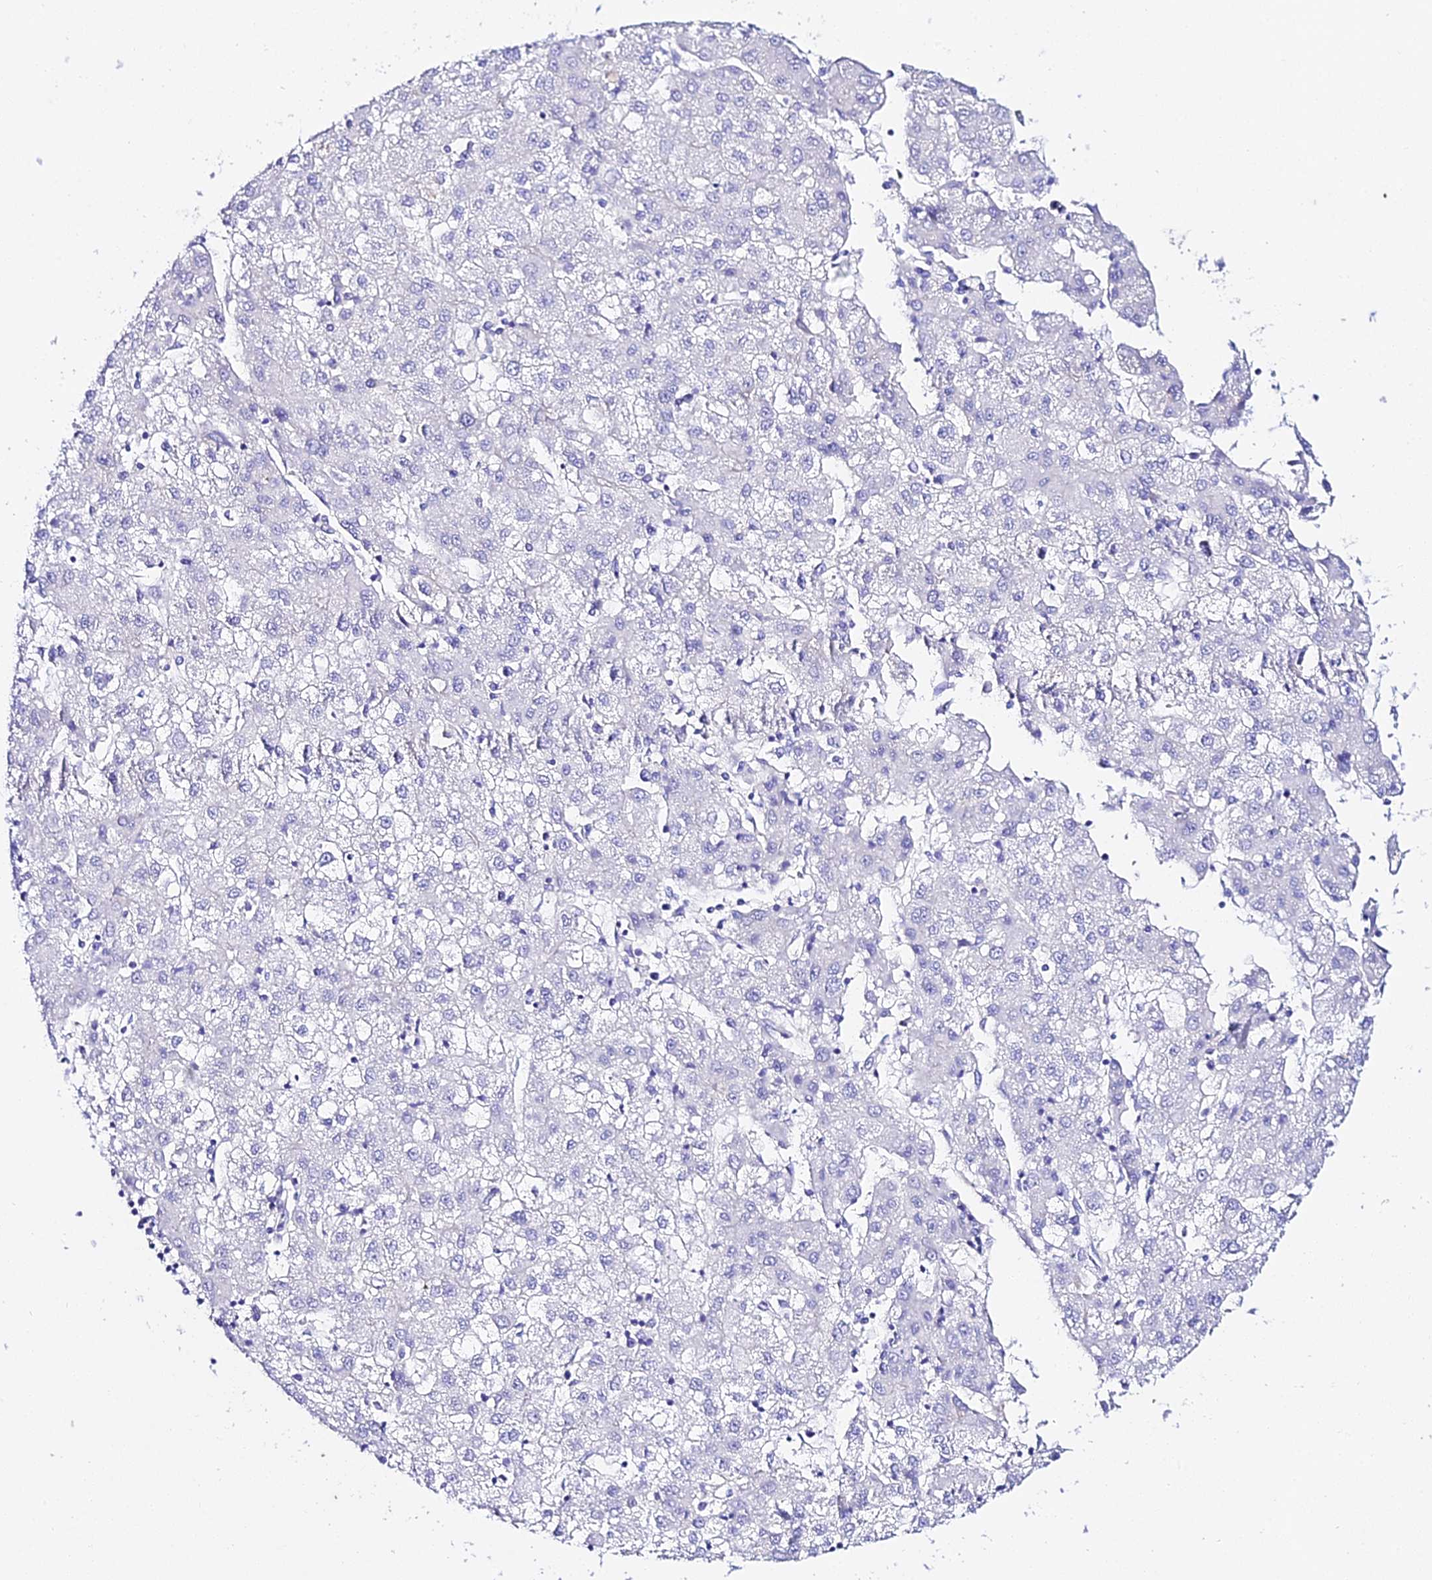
{"staining": {"intensity": "negative", "quantity": "none", "location": "none"}, "tissue": "liver cancer", "cell_type": "Tumor cells", "image_type": "cancer", "snomed": [{"axis": "morphology", "description": "Carcinoma, Hepatocellular, NOS"}, {"axis": "topography", "description": "Liver"}], "caption": "This is an IHC photomicrograph of human liver cancer. There is no positivity in tumor cells.", "gene": "TMEM117", "patient": {"sex": "male", "age": 72}}